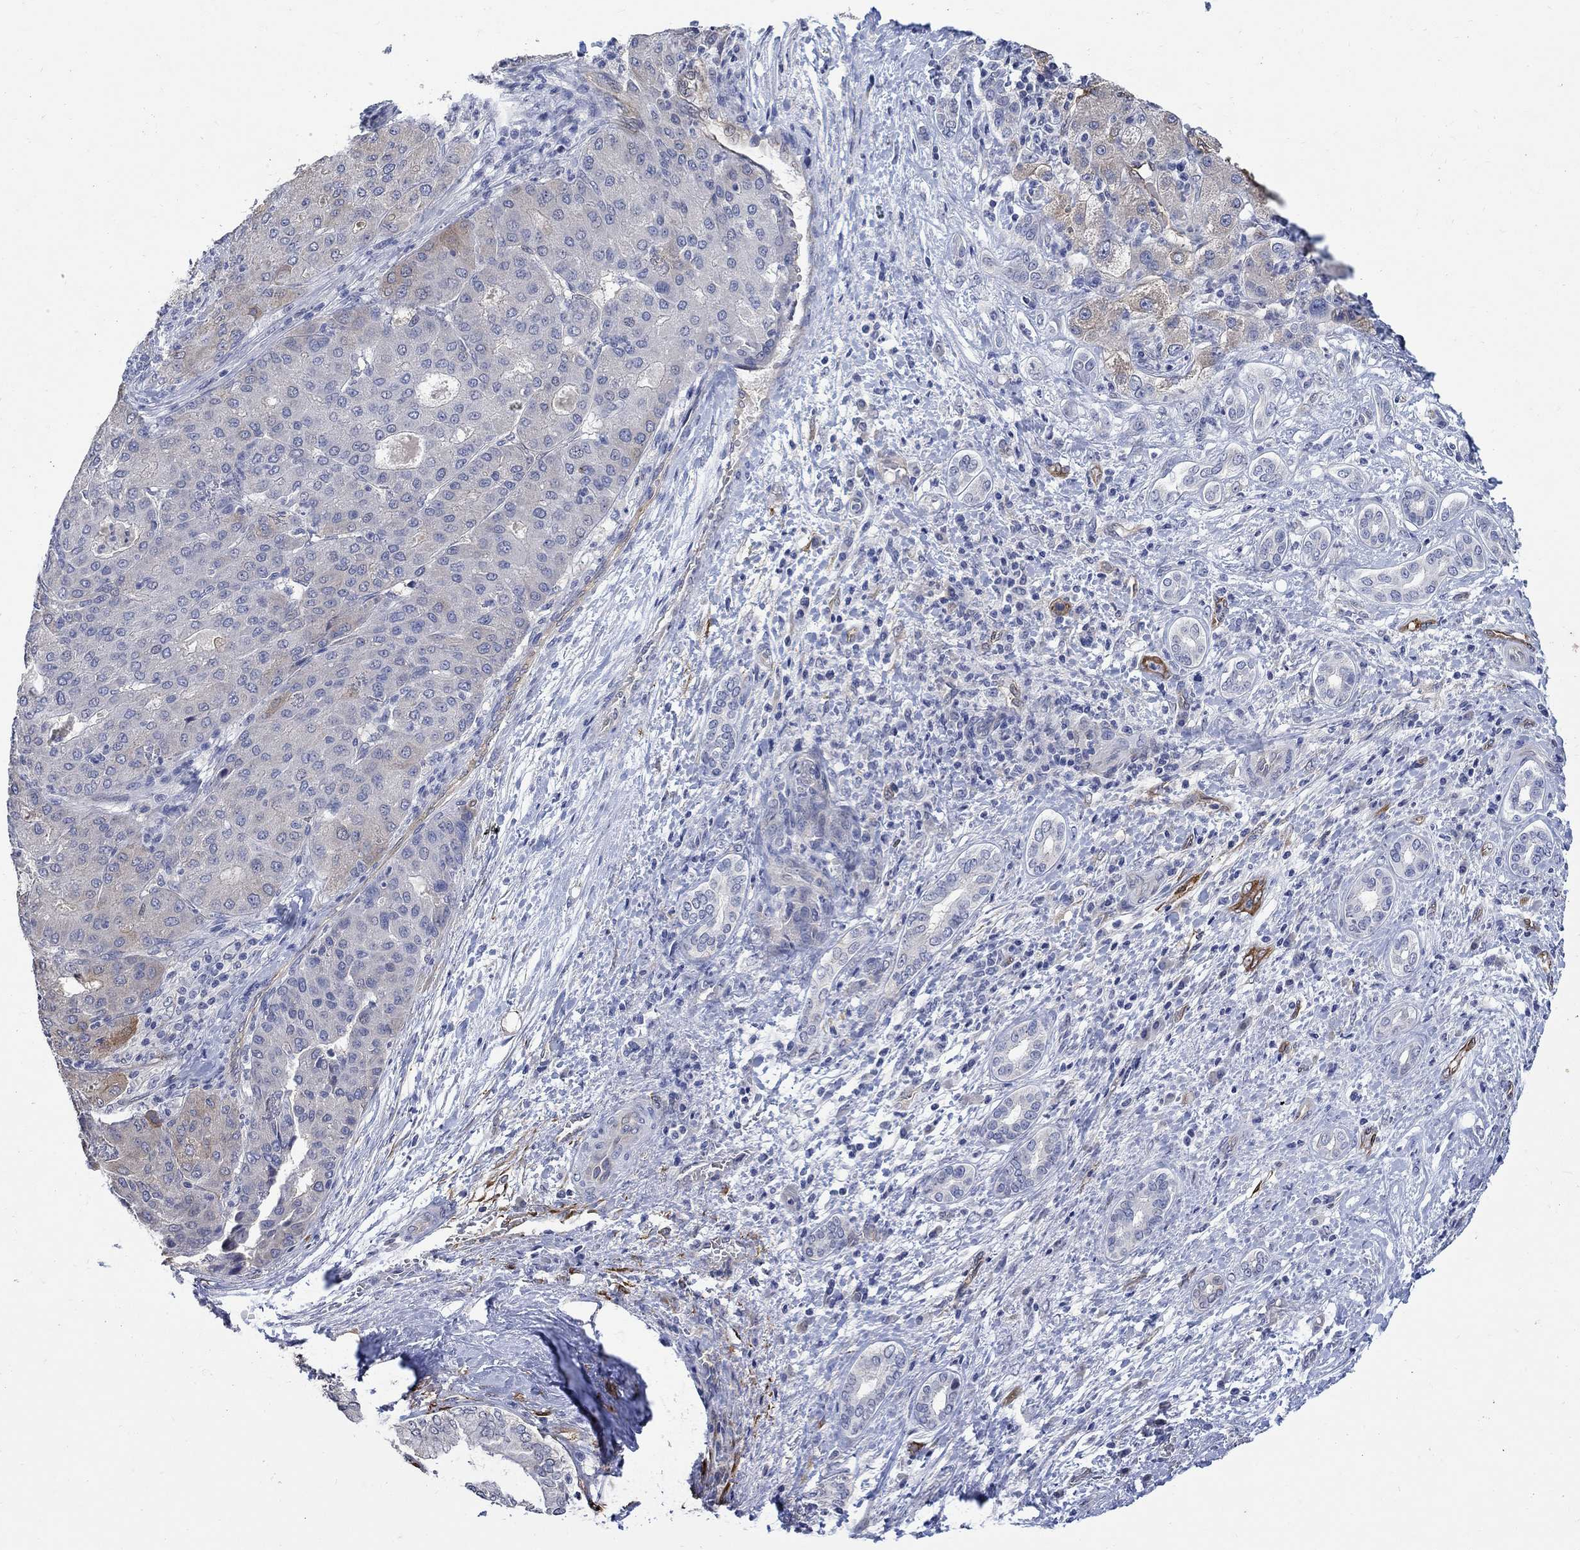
{"staining": {"intensity": "moderate", "quantity": "<25%", "location": "cytoplasmic/membranous"}, "tissue": "liver cancer", "cell_type": "Tumor cells", "image_type": "cancer", "snomed": [{"axis": "morphology", "description": "Carcinoma, Hepatocellular, NOS"}, {"axis": "topography", "description": "Liver"}], "caption": "Immunohistochemistry (IHC) photomicrograph of human hepatocellular carcinoma (liver) stained for a protein (brown), which demonstrates low levels of moderate cytoplasmic/membranous expression in about <25% of tumor cells.", "gene": "TGM2", "patient": {"sex": "male", "age": 65}}